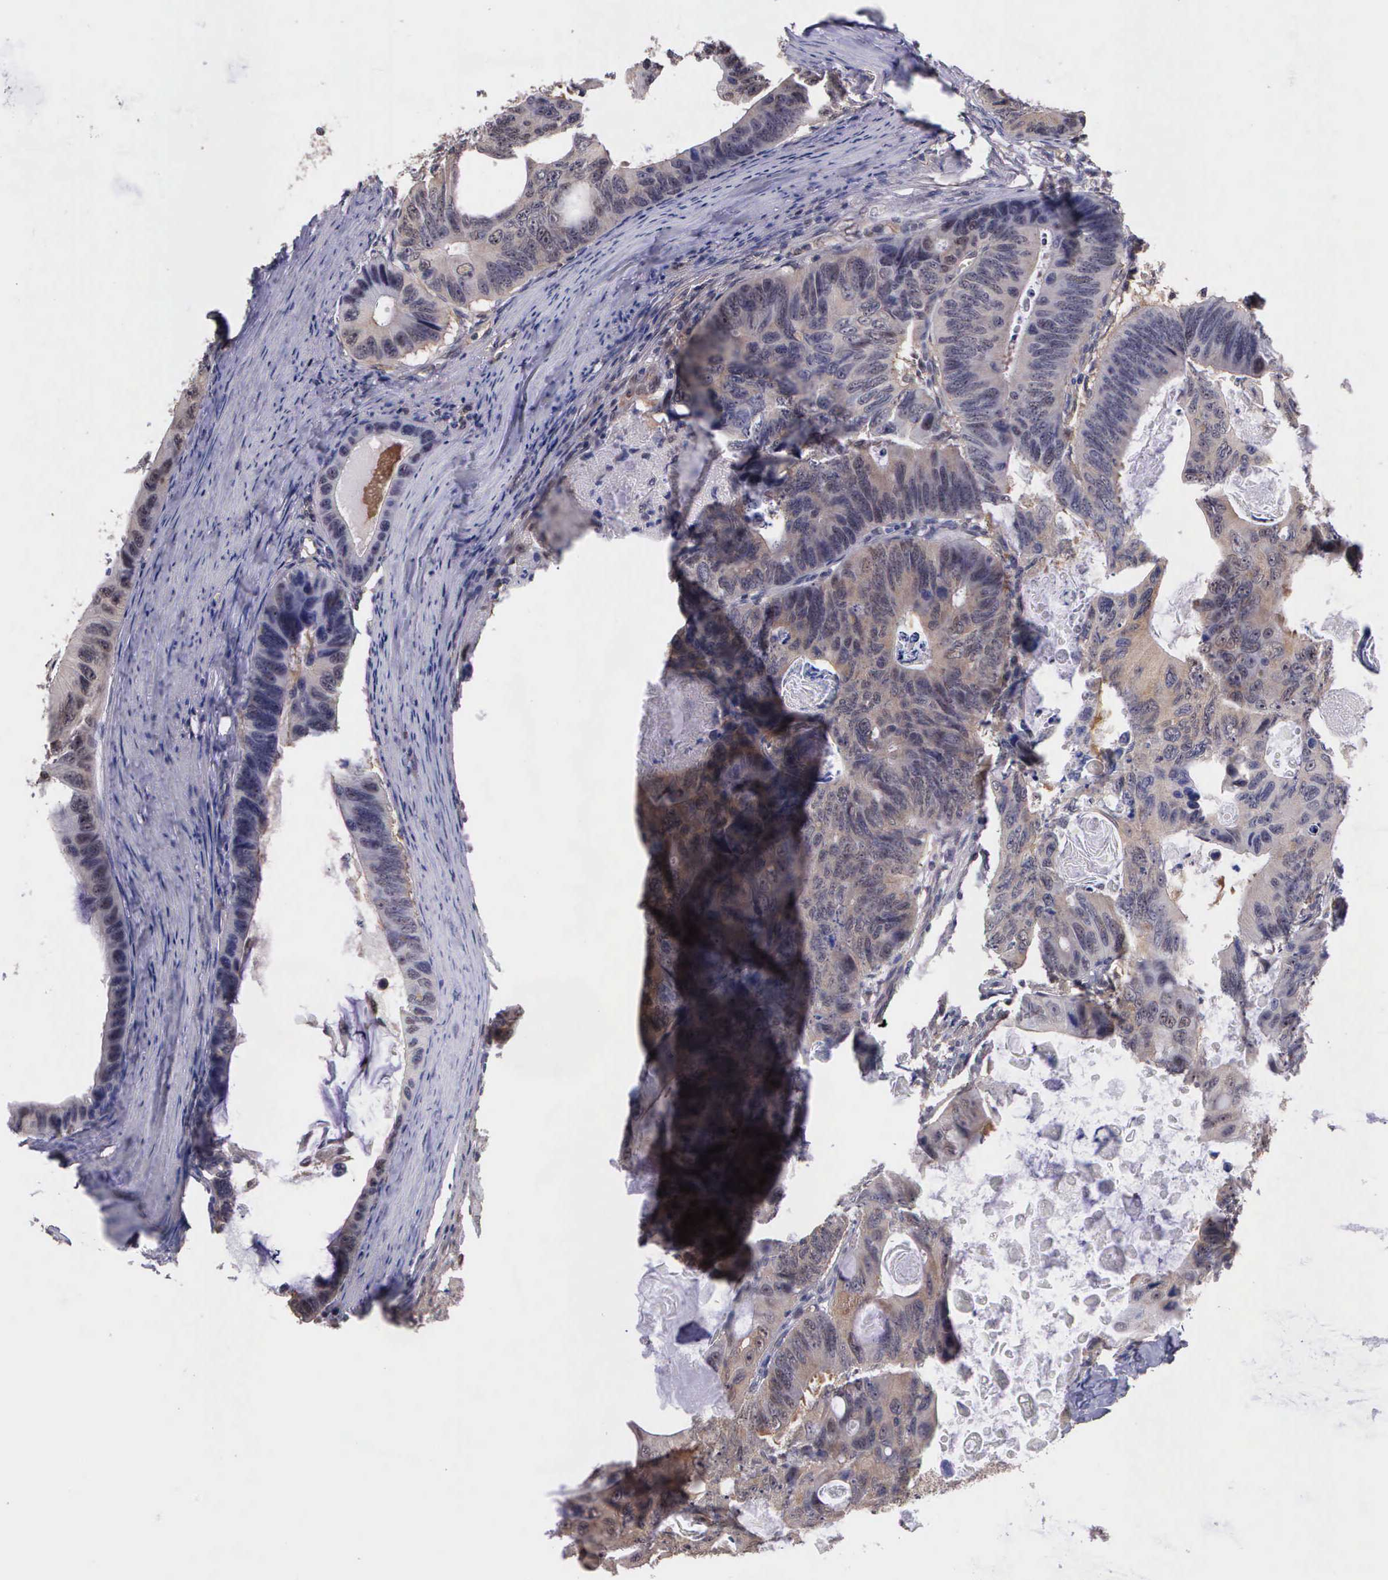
{"staining": {"intensity": "weak", "quantity": ">75%", "location": "cytoplasmic/membranous"}, "tissue": "colorectal cancer", "cell_type": "Tumor cells", "image_type": "cancer", "snomed": [{"axis": "morphology", "description": "Adenocarcinoma, NOS"}, {"axis": "topography", "description": "Colon"}], "caption": "Weak cytoplasmic/membranous positivity for a protein is present in about >75% of tumor cells of colorectal cancer (adenocarcinoma) using IHC.", "gene": "PSMC1", "patient": {"sex": "female", "age": 55}}